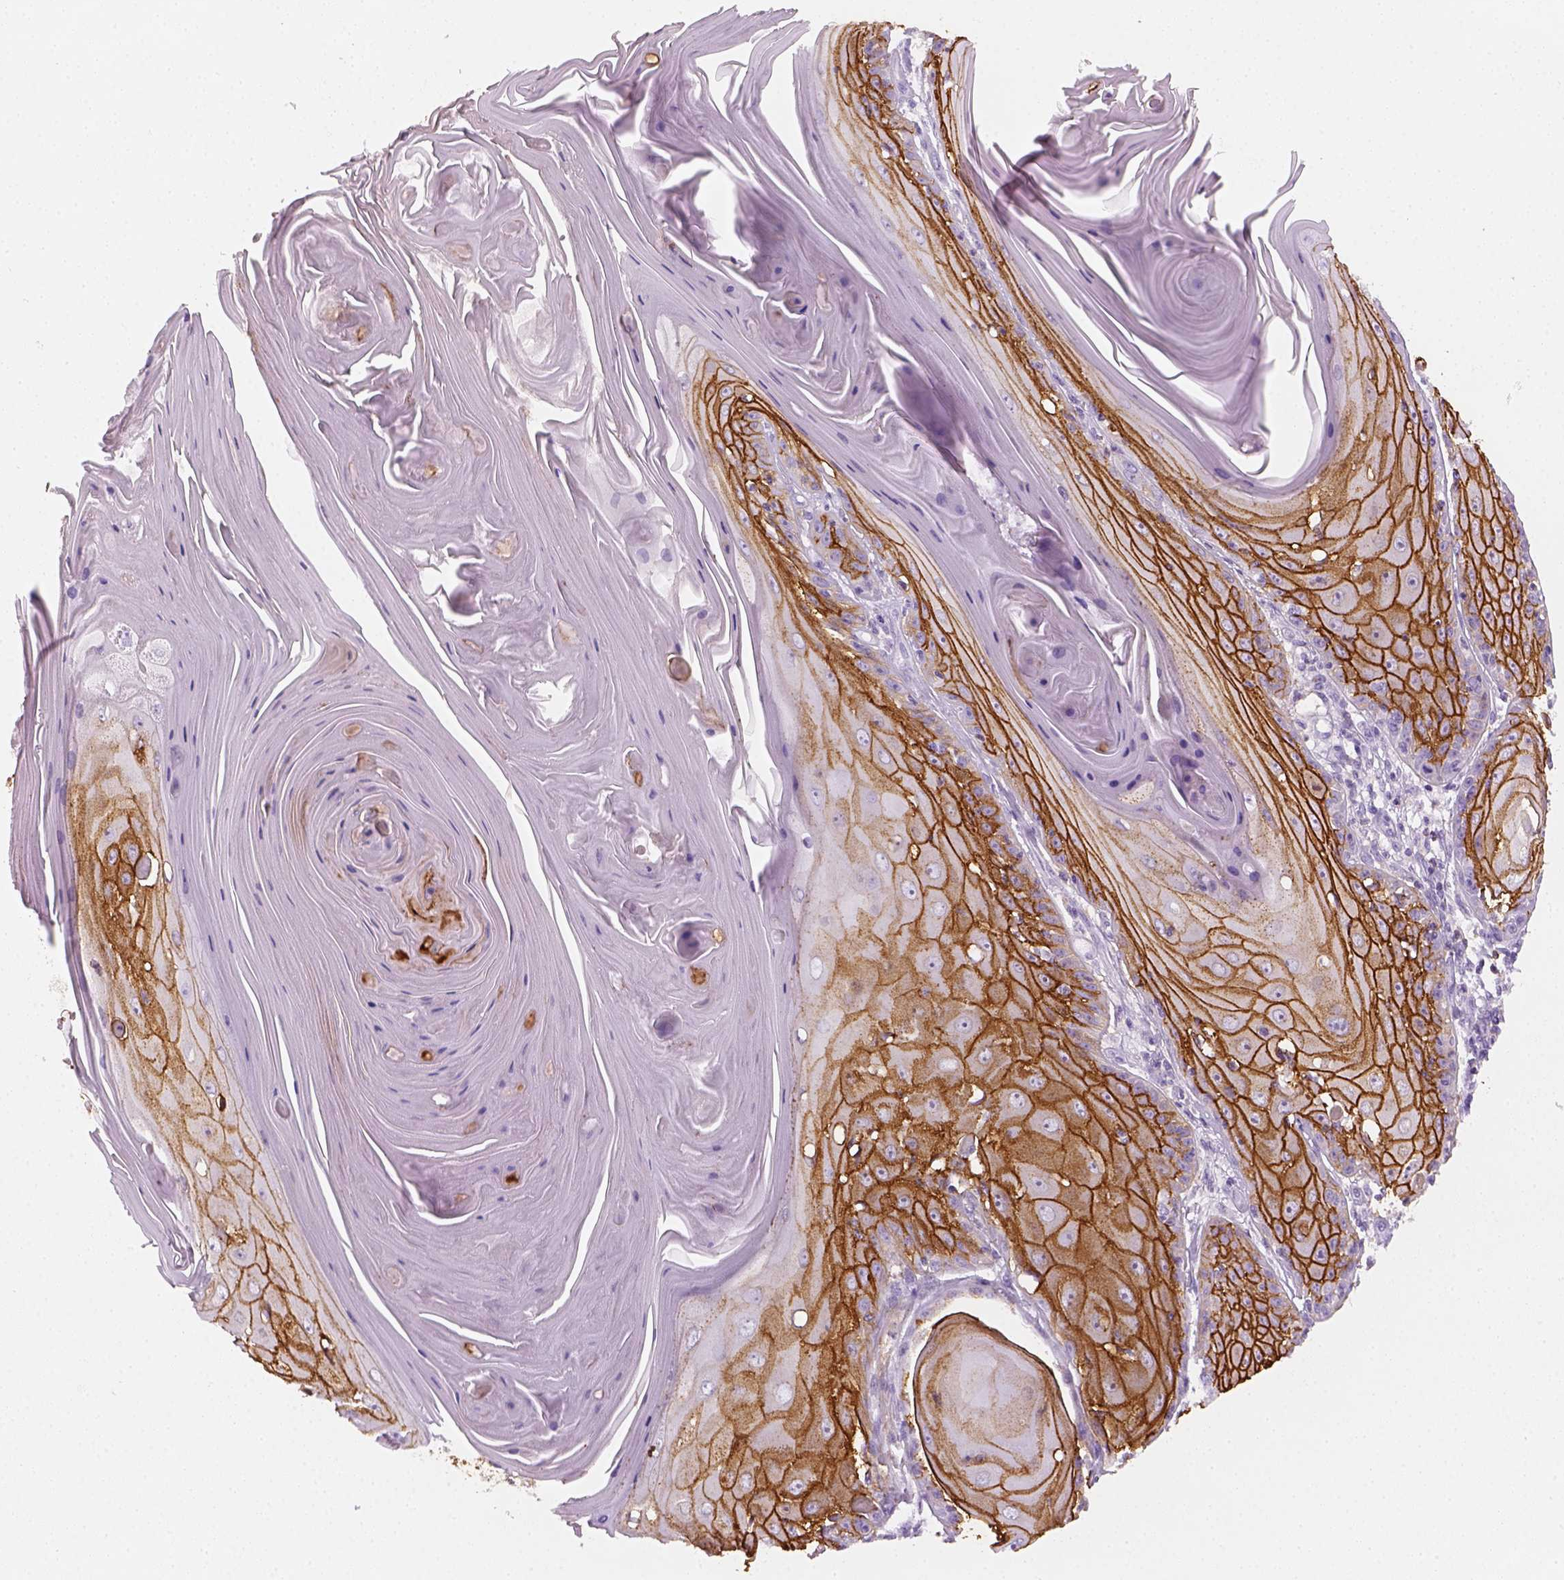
{"staining": {"intensity": "strong", "quantity": ">75%", "location": "cytoplasmic/membranous"}, "tissue": "skin cancer", "cell_type": "Tumor cells", "image_type": "cancer", "snomed": [{"axis": "morphology", "description": "Squamous cell carcinoma, NOS"}, {"axis": "topography", "description": "Skin"}, {"axis": "topography", "description": "Vulva"}], "caption": "Squamous cell carcinoma (skin) stained for a protein demonstrates strong cytoplasmic/membranous positivity in tumor cells.", "gene": "AQP3", "patient": {"sex": "female", "age": 85}}